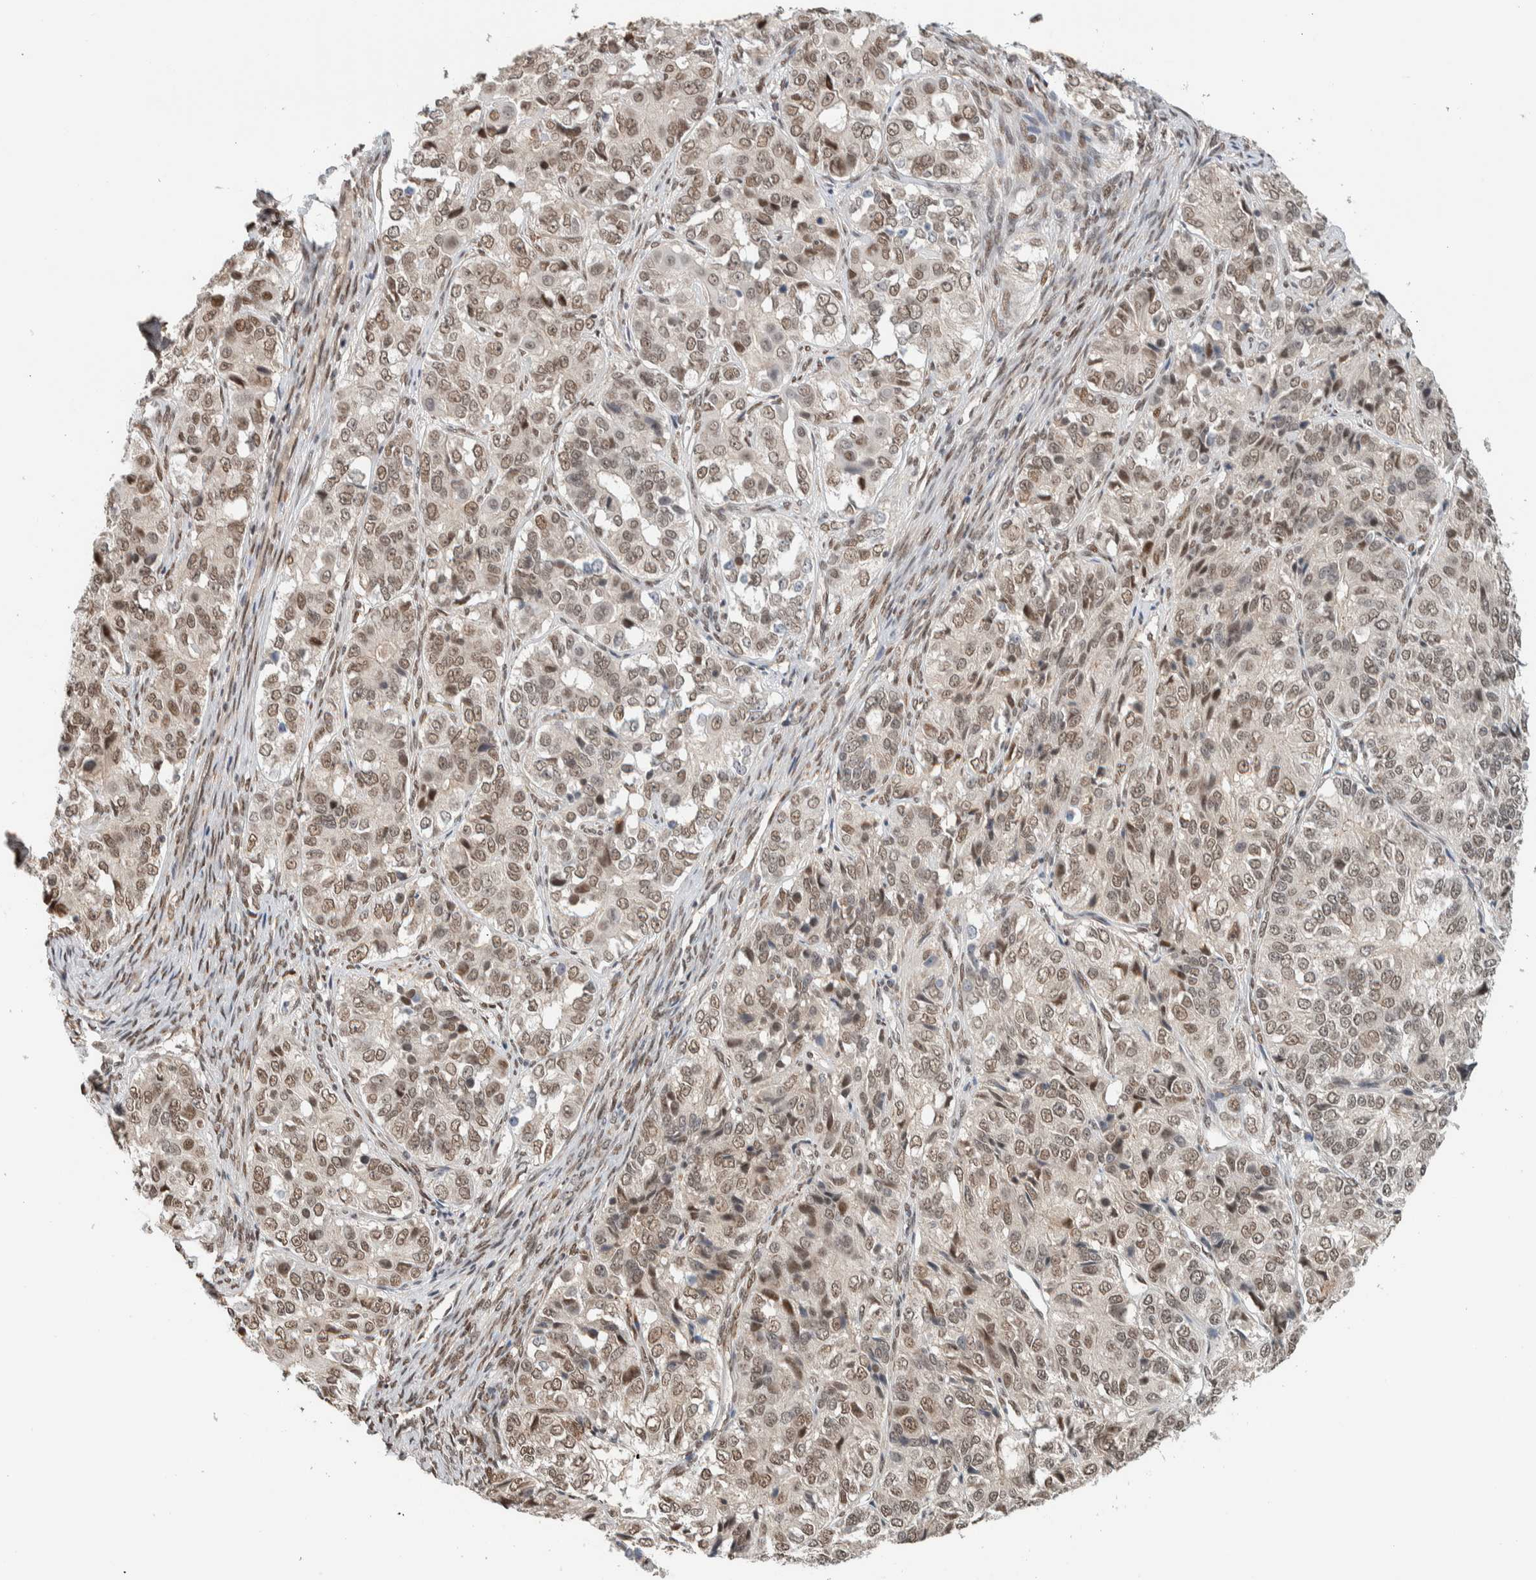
{"staining": {"intensity": "weak", "quantity": ">75%", "location": "nuclear"}, "tissue": "ovarian cancer", "cell_type": "Tumor cells", "image_type": "cancer", "snomed": [{"axis": "morphology", "description": "Carcinoma, endometroid"}, {"axis": "topography", "description": "Ovary"}], "caption": "A low amount of weak nuclear staining is seen in about >75% of tumor cells in endometroid carcinoma (ovarian) tissue.", "gene": "TNRC18", "patient": {"sex": "female", "age": 51}}